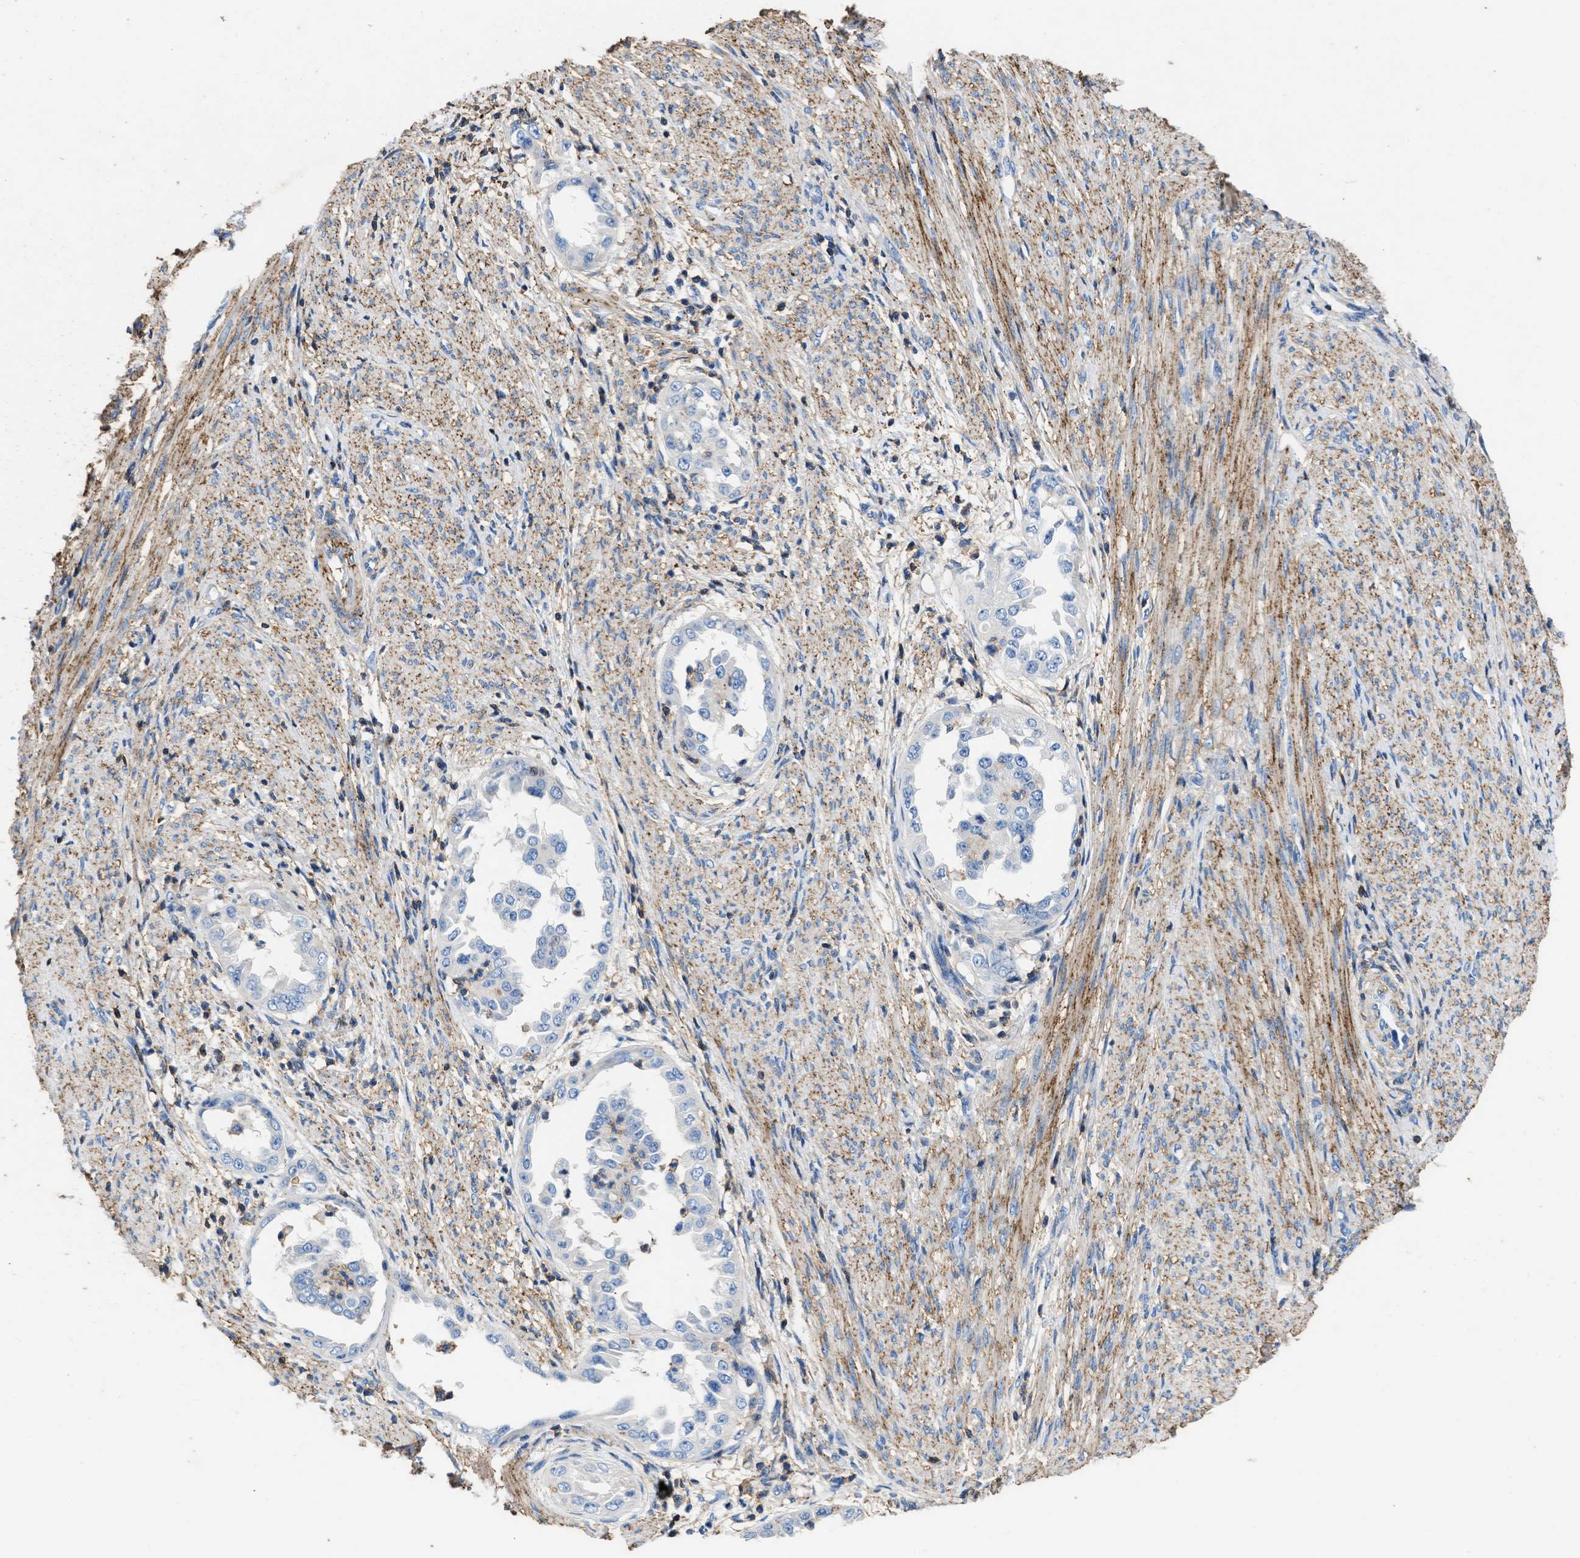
{"staining": {"intensity": "negative", "quantity": "none", "location": "none"}, "tissue": "endometrial cancer", "cell_type": "Tumor cells", "image_type": "cancer", "snomed": [{"axis": "morphology", "description": "Adenocarcinoma, NOS"}, {"axis": "topography", "description": "Endometrium"}], "caption": "Tumor cells show no significant expression in endometrial cancer. (Immunohistochemistry (ihc), brightfield microscopy, high magnification).", "gene": "KCNQ4", "patient": {"sex": "female", "age": 85}}